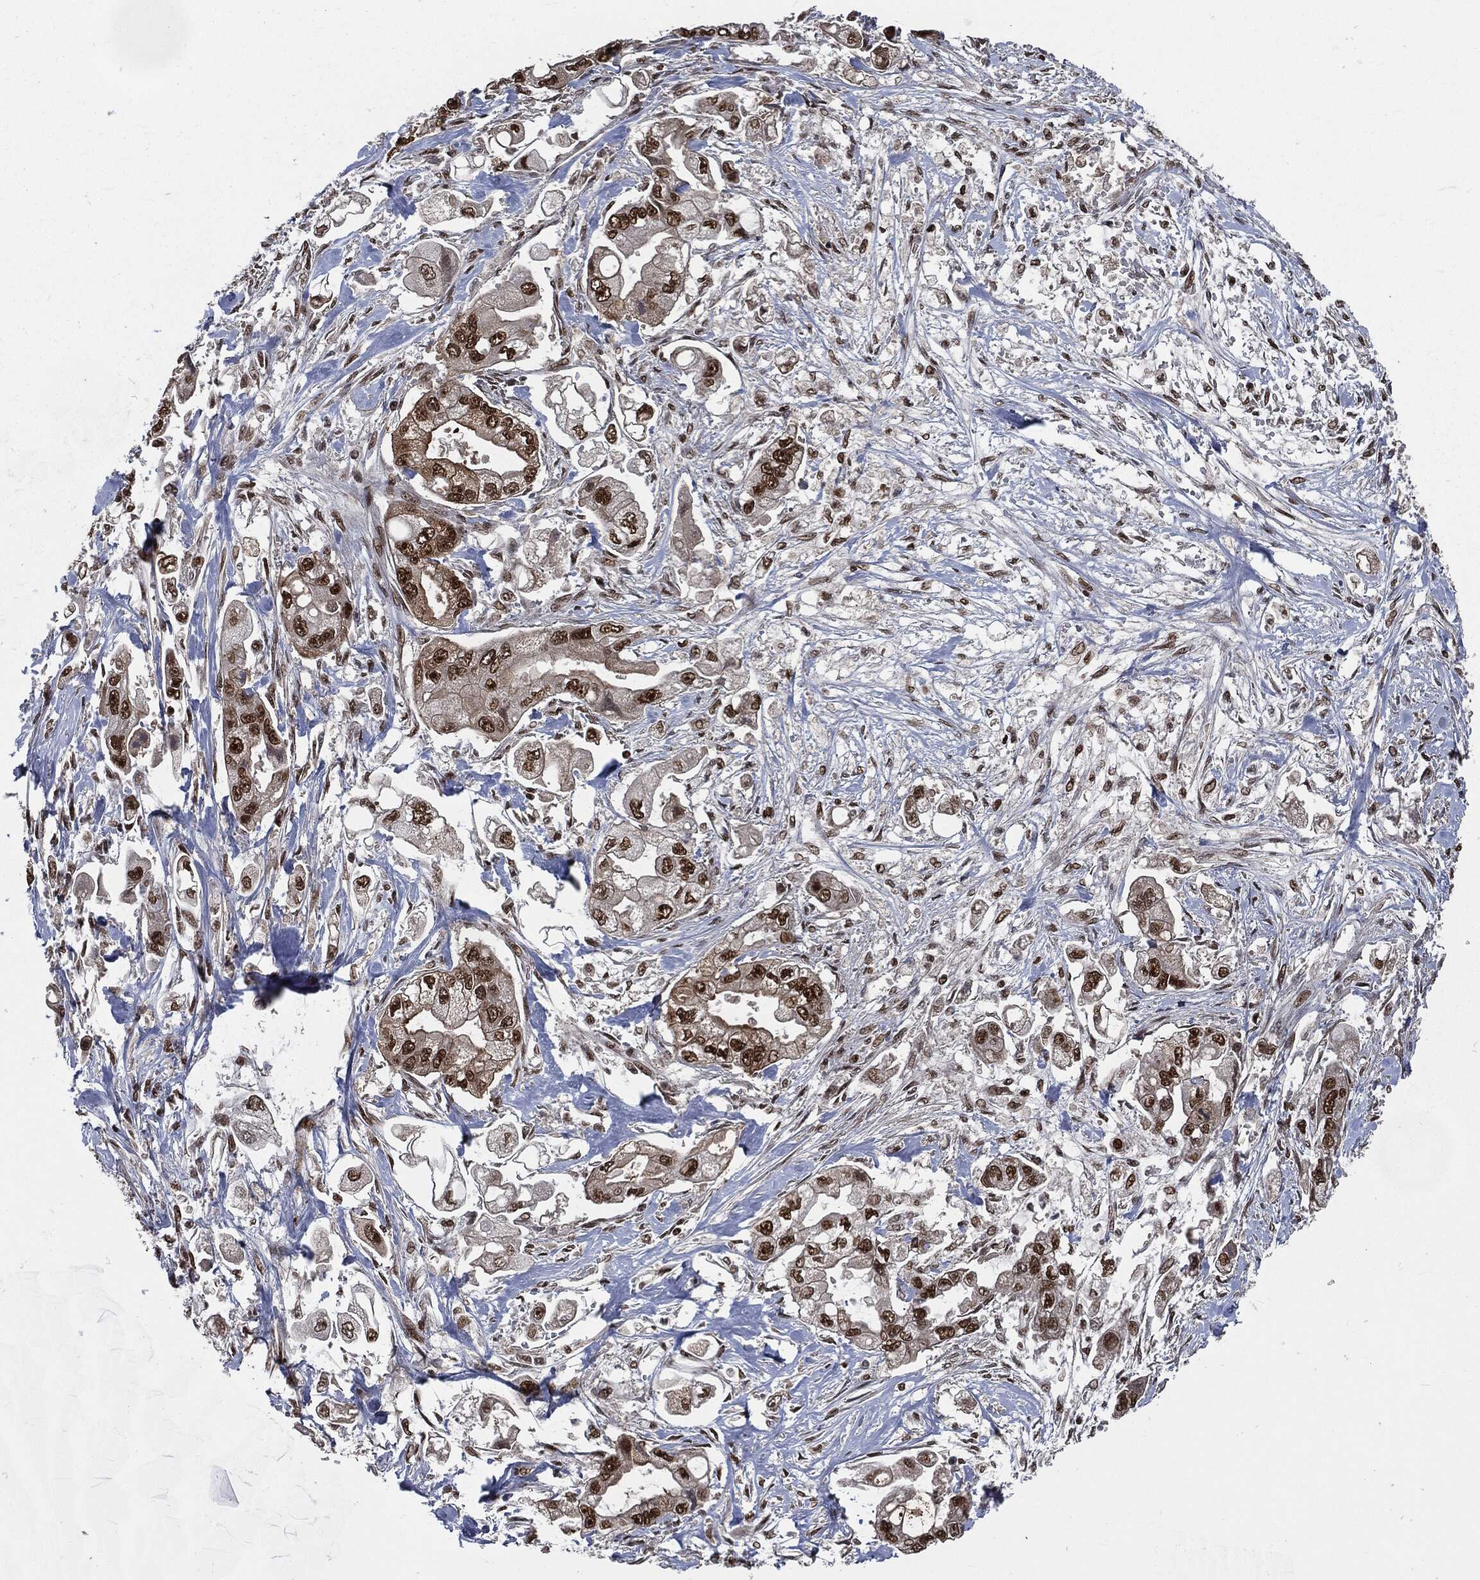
{"staining": {"intensity": "strong", "quantity": ">75%", "location": "nuclear"}, "tissue": "stomach cancer", "cell_type": "Tumor cells", "image_type": "cancer", "snomed": [{"axis": "morphology", "description": "Adenocarcinoma, NOS"}, {"axis": "topography", "description": "Stomach"}], "caption": "There is high levels of strong nuclear positivity in tumor cells of stomach cancer, as demonstrated by immunohistochemical staining (brown color).", "gene": "DPH2", "patient": {"sex": "male", "age": 62}}